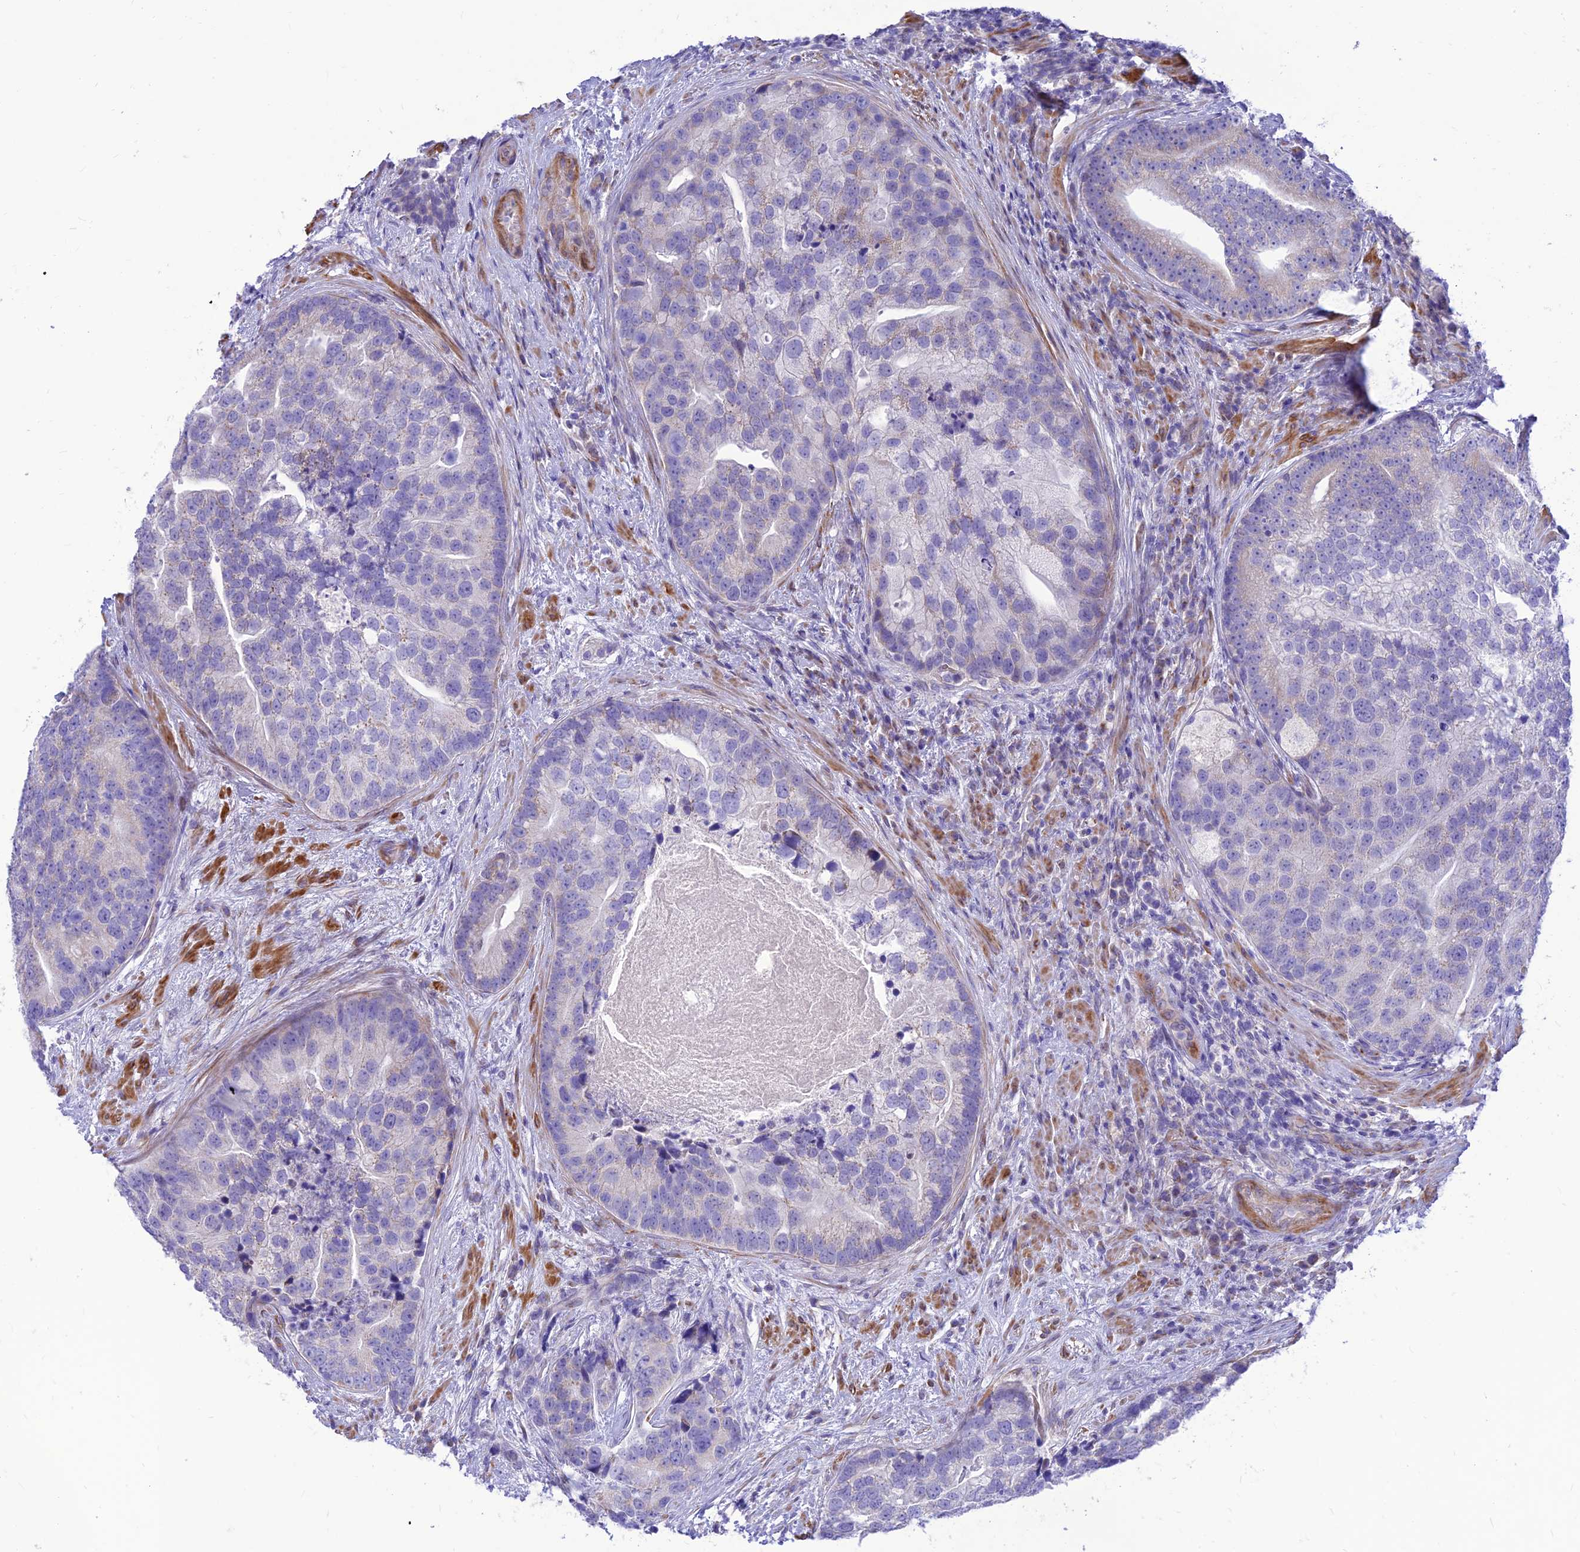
{"staining": {"intensity": "negative", "quantity": "none", "location": "none"}, "tissue": "prostate cancer", "cell_type": "Tumor cells", "image_type": "cancer", "snomed": [{"axis": "morphology", "description": "Adenocarcinoma, High grade"}, {"axis": "topography", "description": "Prostate"}], "caption": "Histopathology image shows no significant protein positivity in tumor cells of prostate cancer. (DAB (3,3'-diaminobenzidine) IHC, high magnification).", "gene": "FAM186B", "patient": {"sex": "male", "age": 62}}